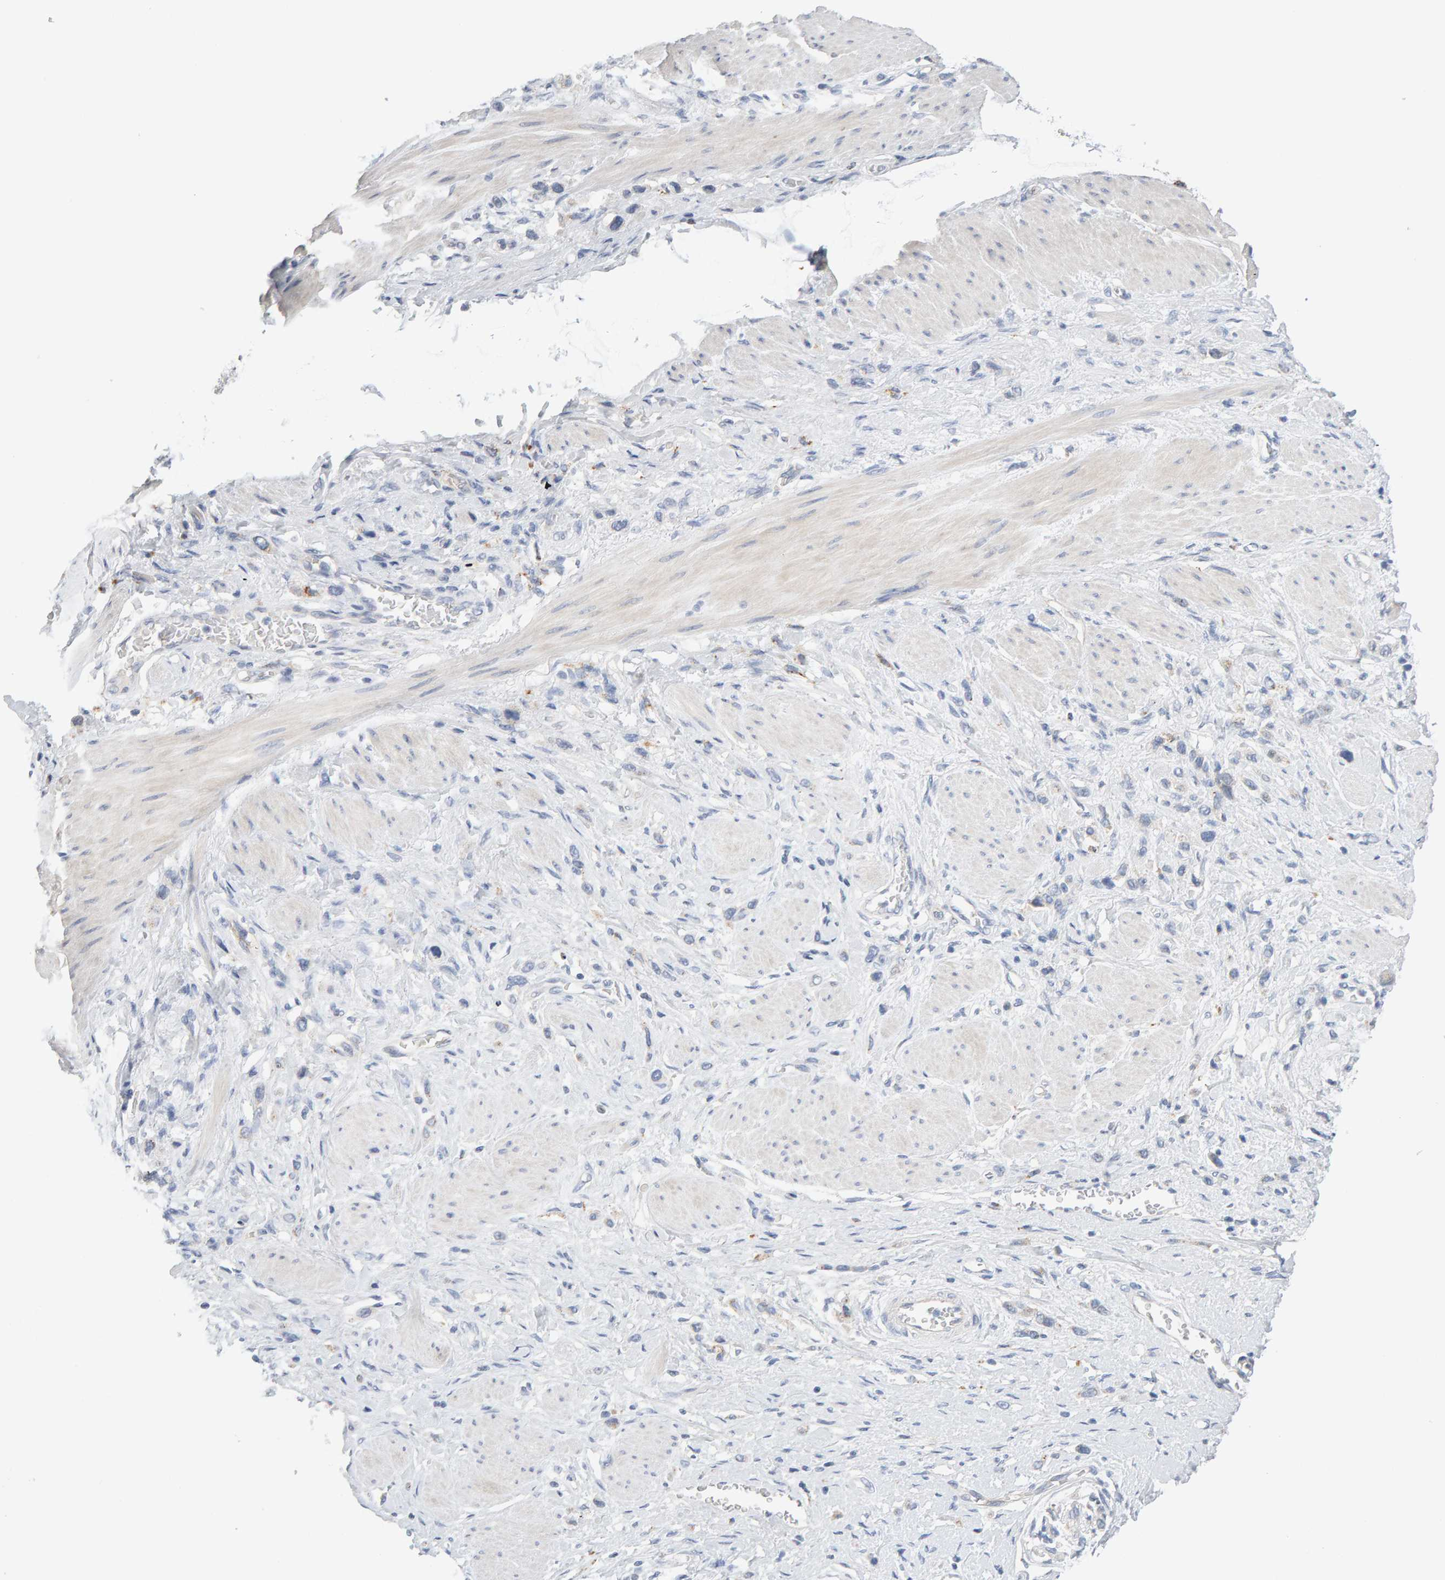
{"staining": {"intensity": "negative", "quantity": "none", "location": "none"}, "tissue": "stomach cancer", "cell_type": "Tumor cells", "image_type": "cancer", "snomed": [{"axis": "morphology", "description": "Adenocarcinoma, NOS"}, {"axis": "topography", "description": "Stomach"}], "caption": "The immunohistochemistry (IHC) micrograph has no significant positivity in tumor cells of stomach cancer (adenocarcinoma) tissue.", "gene": "METRNL", "patient": {"sex": "female", "age": 65}}